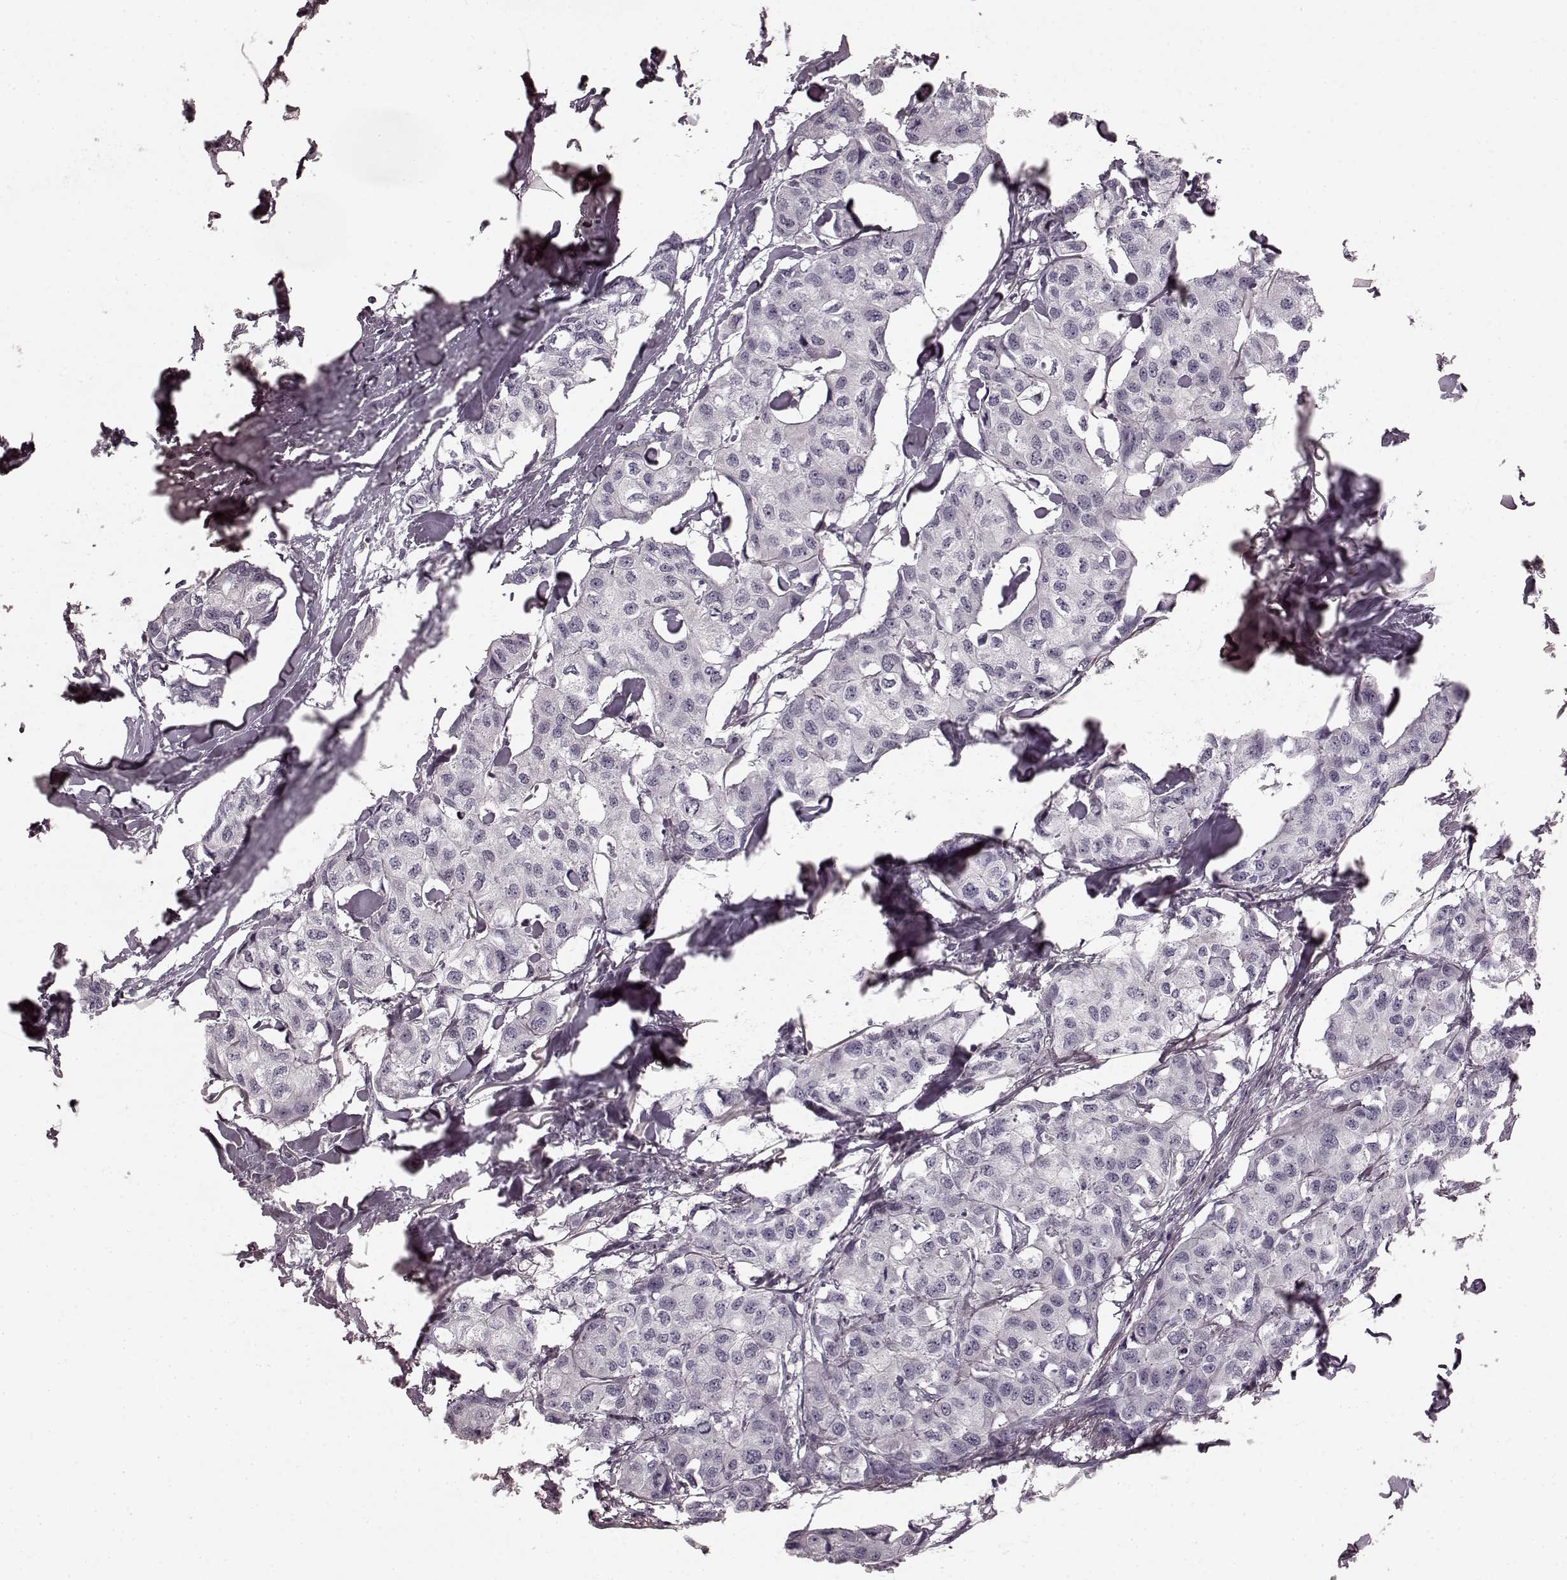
{"staining": {"intensity": "negative", "quantity": "none", "location": "none"}, "tissue": "breast cancer", "cell_type": "Tumor cells", "image_type": "cancer", "snomed": [{"axis": "morphology", "description": "Duct carcinoma"}, {"axis": "topography", "description": "Breast"}], "caption": "DAB immunohistochemical staining of human breast intraductal carcinoma displays no significant expression in tumor cells. (DAB IHC with hematoxylin counter stain).", "gene": "PRKCE", "patient": {"sex": "female", "age": 80}}